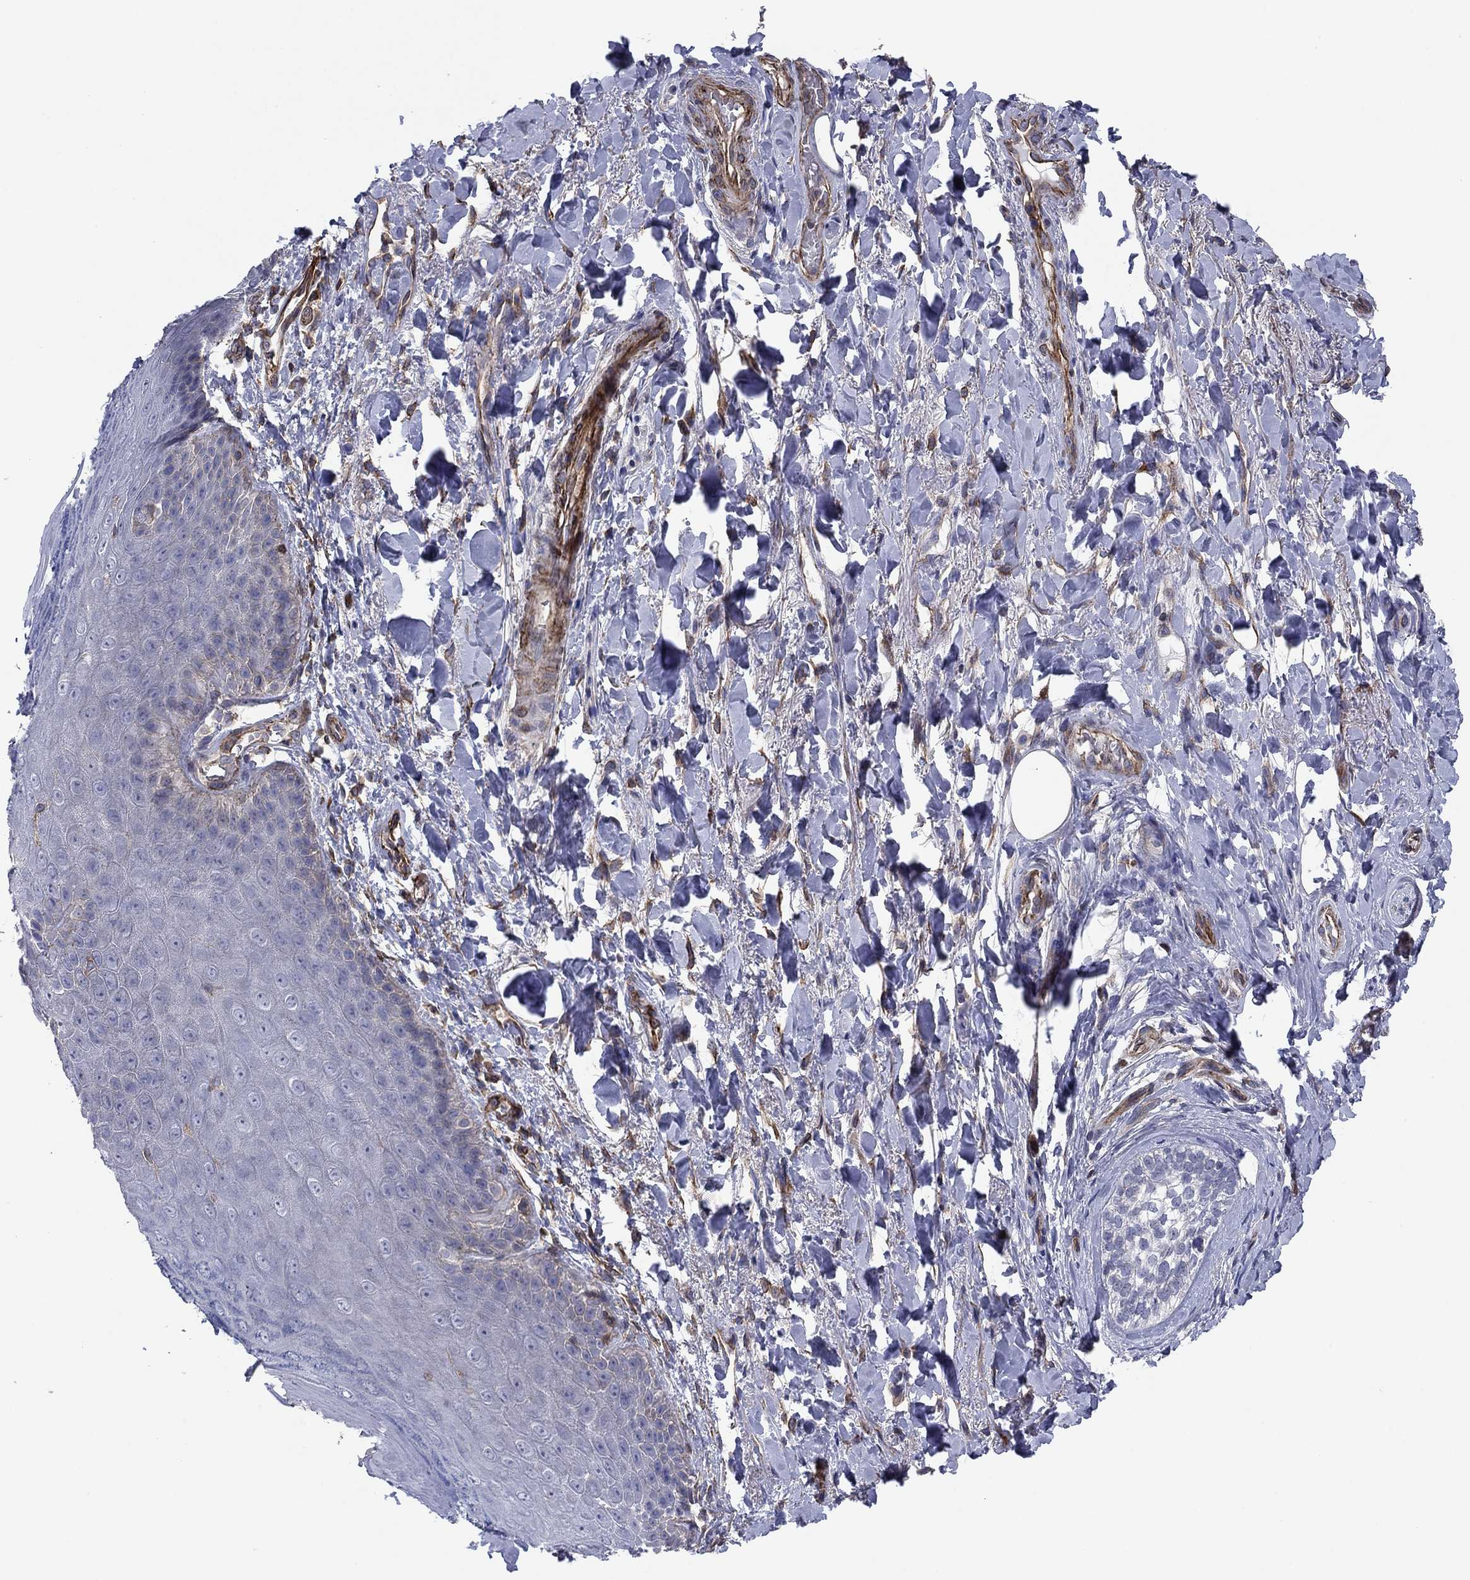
{"staining": {"intensity": "negative", "quantity": "none", "location": "none"}, "tissue": "skin", "cell_type": "Epidermal cells", "image_type": "normal", "snomed": [{"axis": "morphology", "description": "Normal tissue, NOS"}, {"axis": "topography", "description": "Anal"}, {"axis": "topography", "description": "Peripheral nerve tissue"}], "caption": "The photomicrograph exhibits no significant staining in epidermal cells of skin.", "gene": "PSD4", "patient": {"sex": "male", "age": 53}}